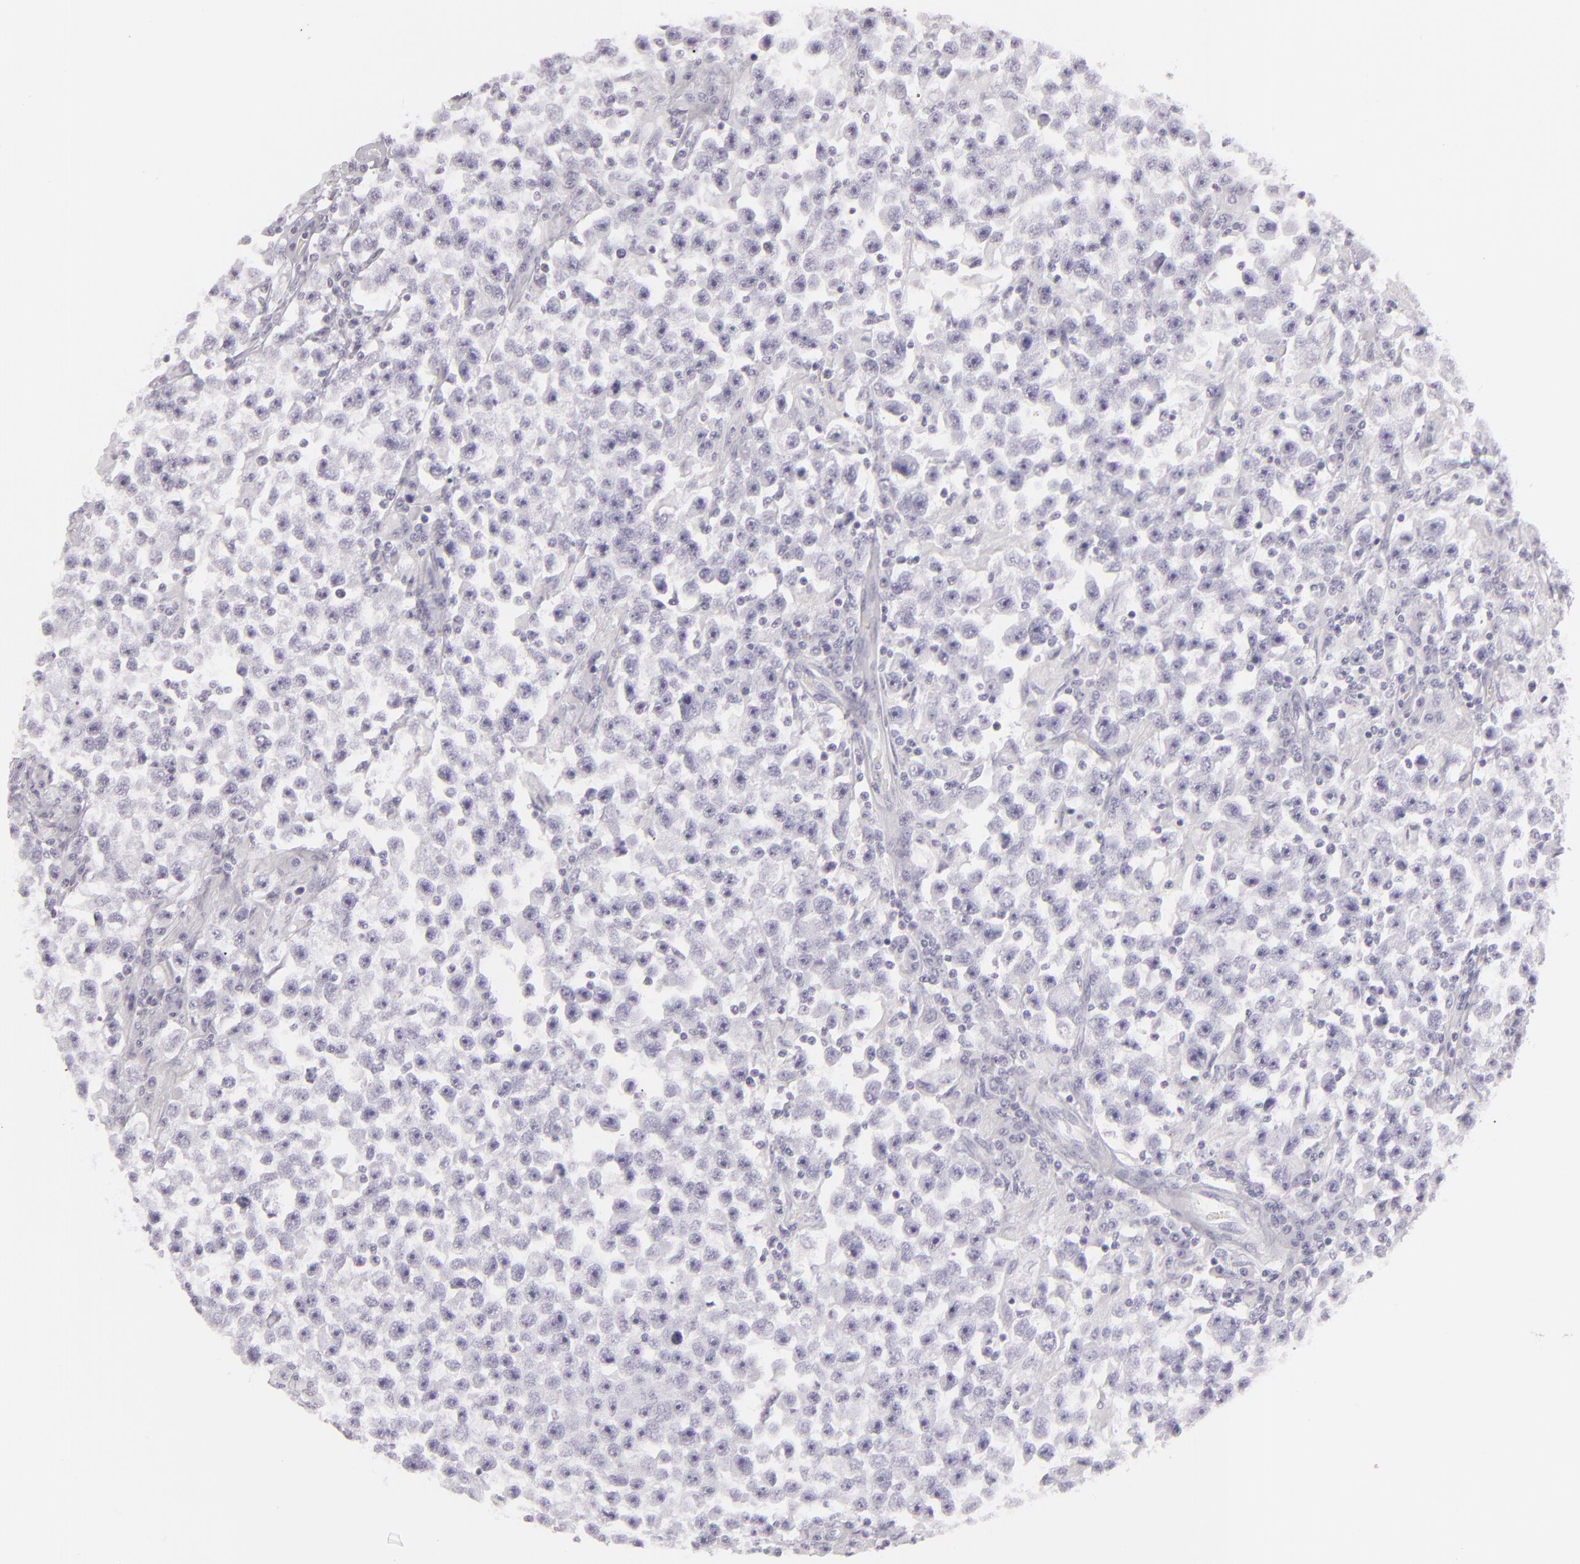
{"staining": {"intensity": "negative", "quantity": "none", "location": "none"}, "tissue": "testis cancer", "cell_type": "Tumor cells", "image_type": "cancer", "snomed": [{"axis": "morphology", "description": "Seminoma, NOS"}, {"axis": "topography", "description": "Testis"}], "caption": "There is no significant staining in tumor cells of testis cancer (seminoma). (DAB (3,3'-diaminobenzidine) IHC with hematoxylin counter stain).", "gene": "FLG", "patient": {"sex": "male", "age": 33}}